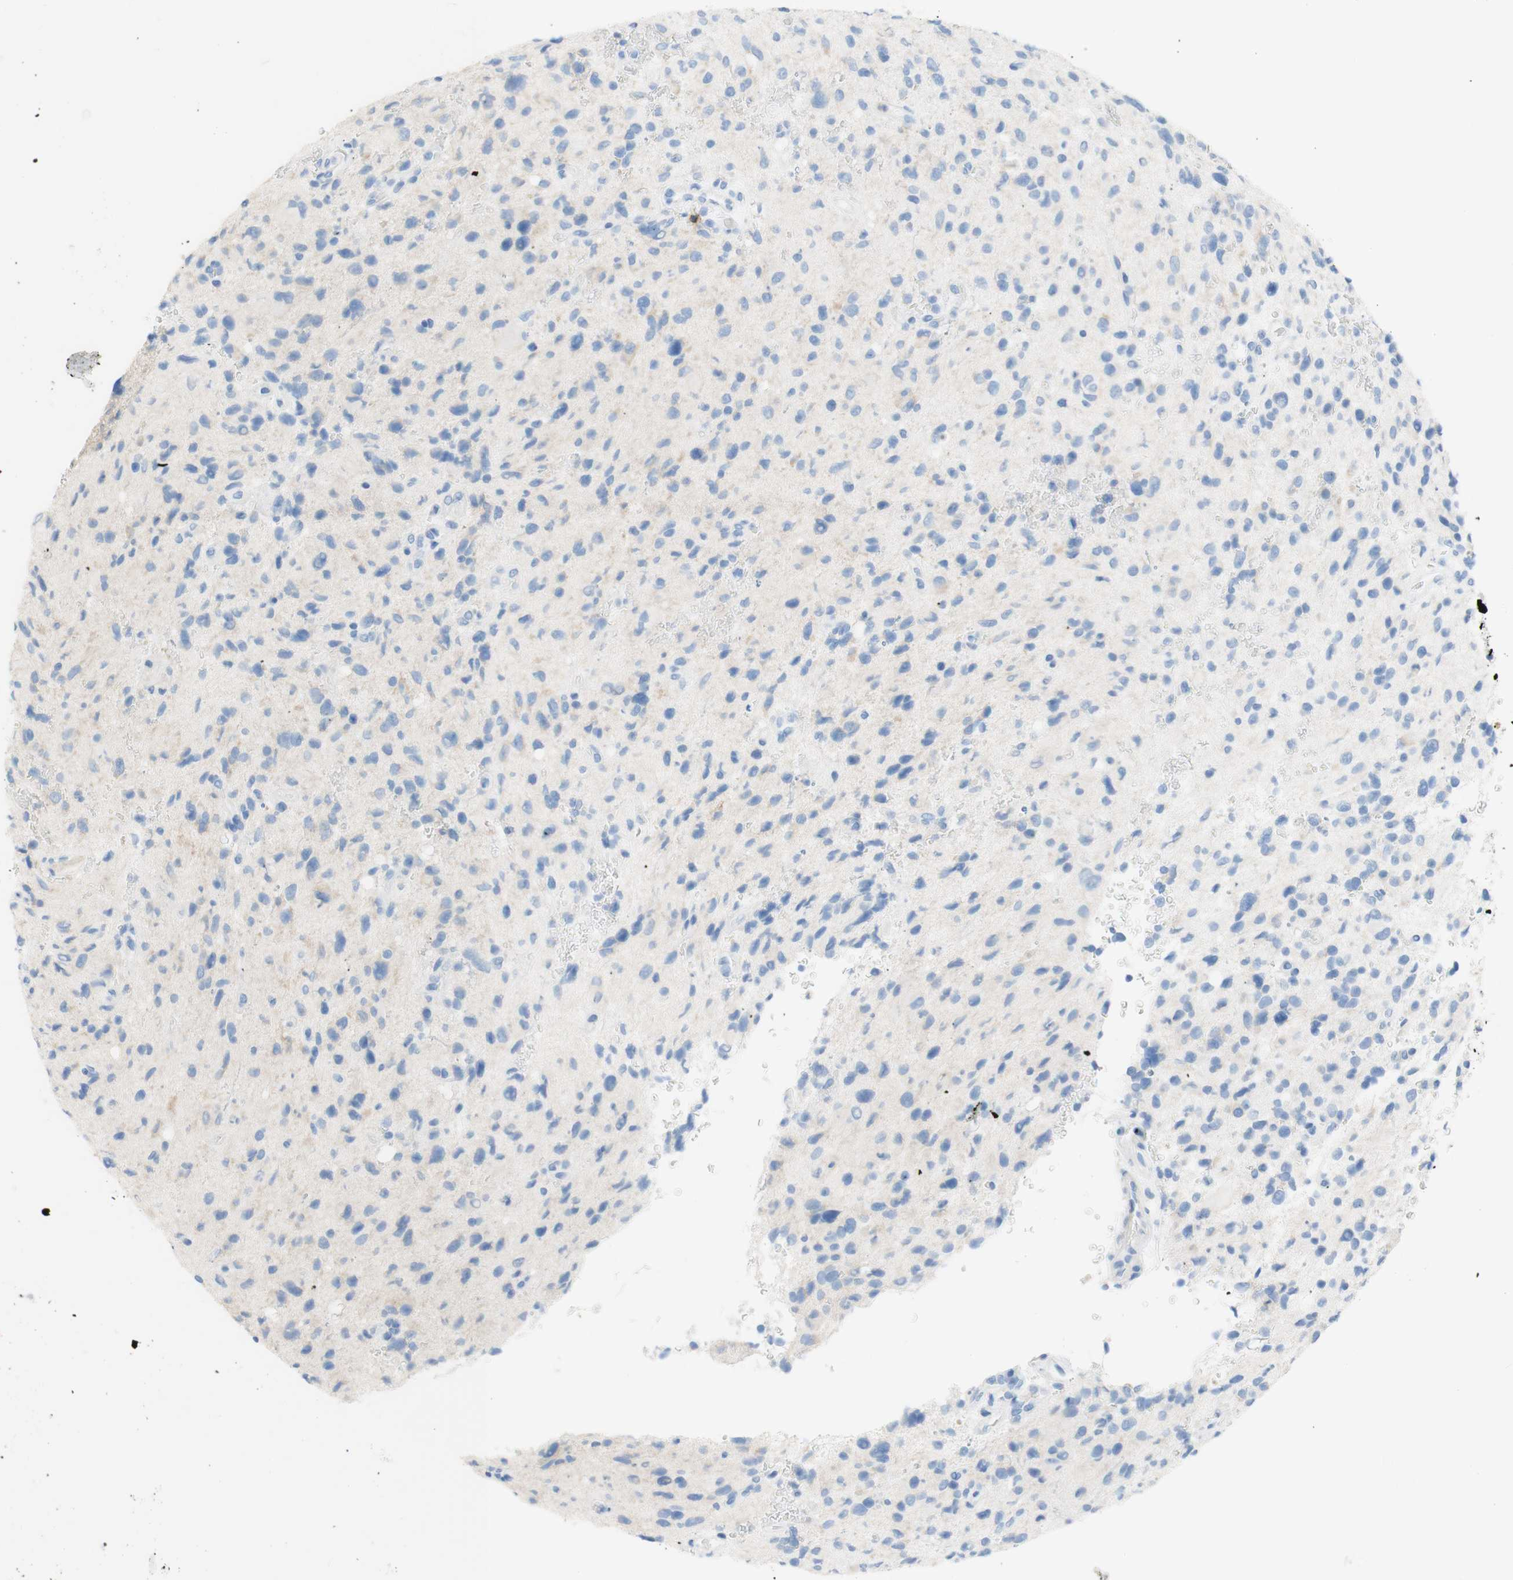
{"staining": {"intensity": "negative", "quantity": "none", "location": "none"}, "tissue": "glioma", "cell_type": "Tumor cells", "image_type": "cancer", "snomed": [{"axis": "morphology", "description": "Glioma, malignant, High grade"}, {"axis": "topography", "description": "Brain"}], "caption": "A histopathology image of glioma stained for a protein exhibits no brown staining in tumor cells.", "gene": "CEACAM1", "patient": {"sex": "male", "age": 48}}